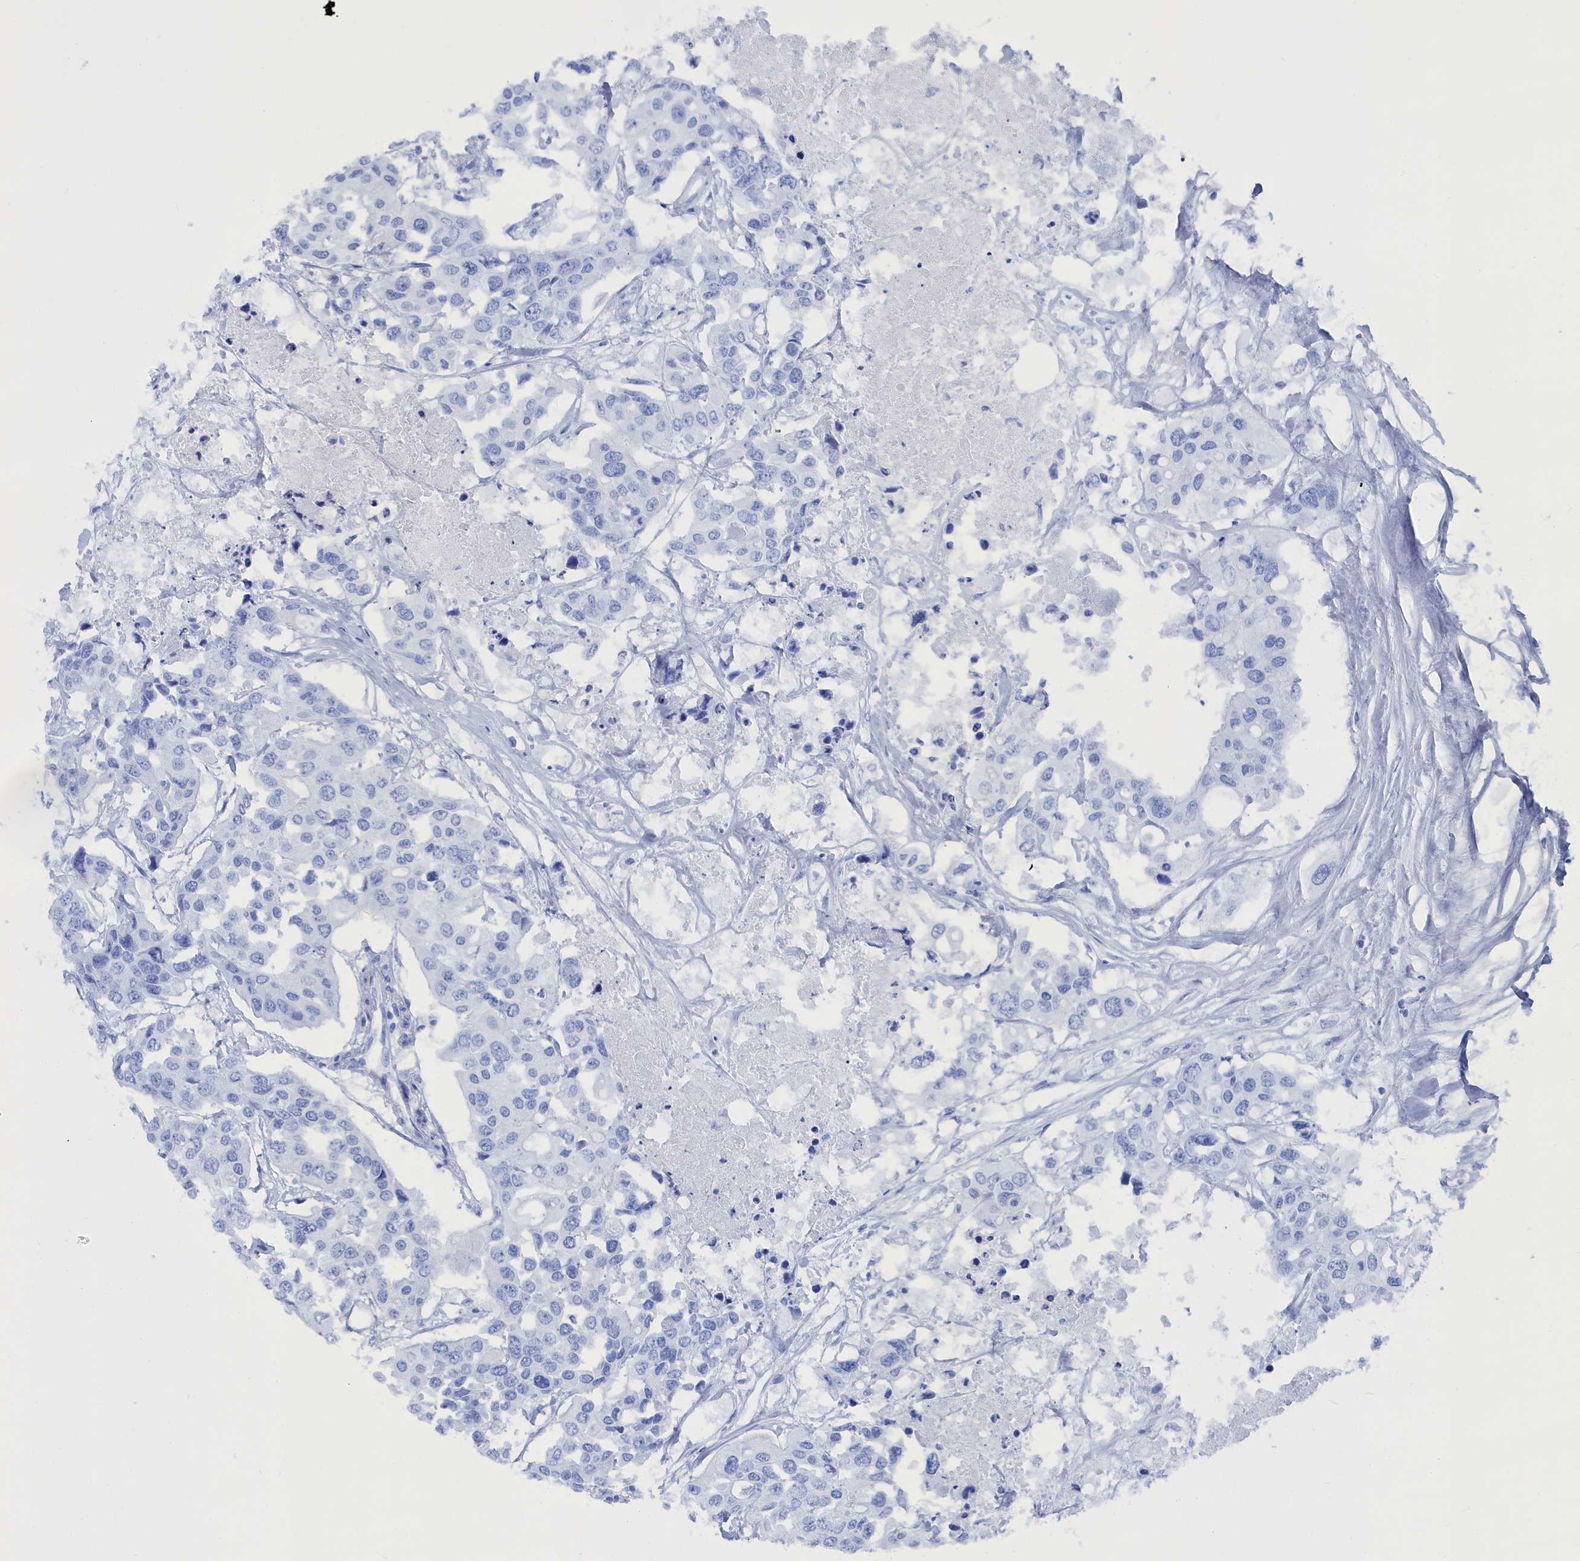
{"staining": {"intensity": "negative", "quantity": "none", "location": "none"}, "tissue": "colorectal cancer", "cell_type": "Tumor cells", "image_type": "cancer", "snomed": [{"axis": "morphology", "description": "Adenocarcinoma, NOS"}, {"axis": "topography", "description": "Colon"}], "caption": "Colorectal cancer was stained to show a protein in brown. There is no significant positivity in tumor cells.", "gene": "CEND1", "patient": {"sex": "male", "age": 77}}